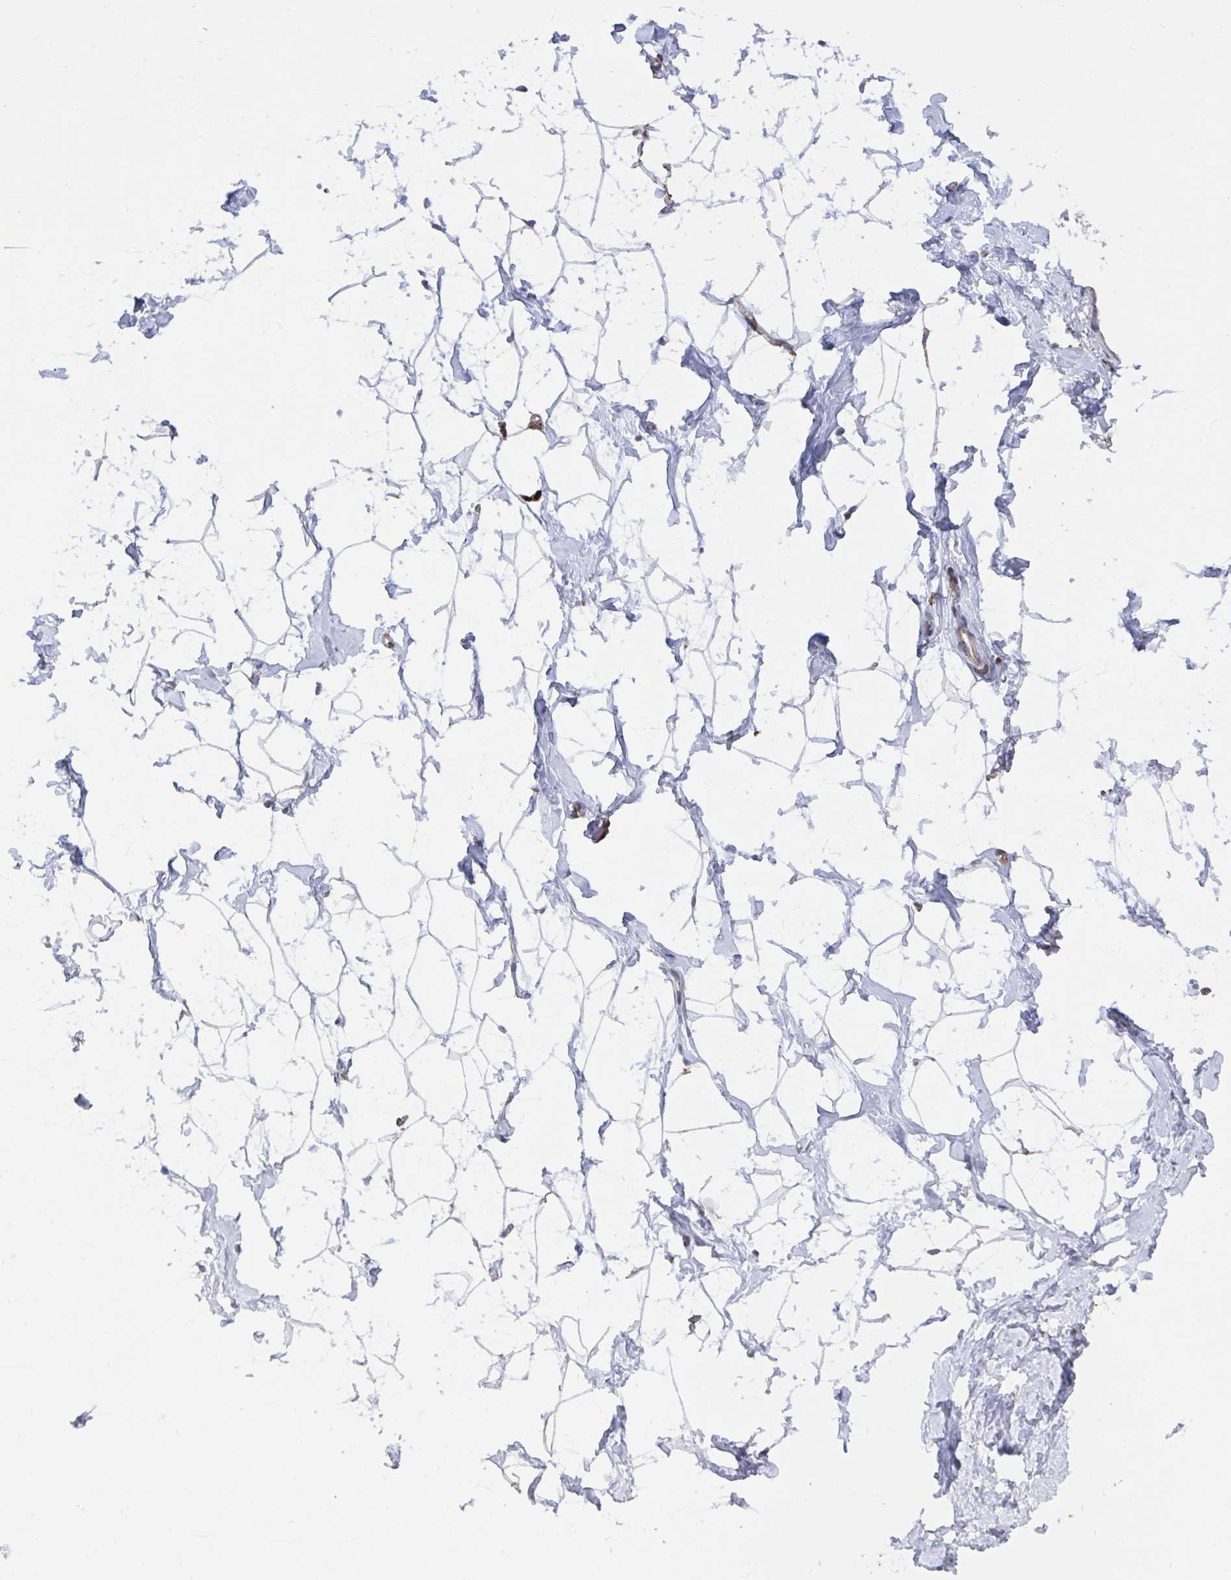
{"staining": {"intensity": "negative", "quantity": "none", "location": "none"}, "tissue": "breast", "cell_type": "Adipocytes", "image_type": "normal", "snomed": [{"axis": "morphology", "description": "Normal tissue, NOS"}, {"axis": "topography", "description": "Breast"}], "caption": "A histopathology image of breast stained for a protein shows no brown staining in adipocytes.", "gene": "ELAVL1", "patient": {"sex": "female", "age": 32}}